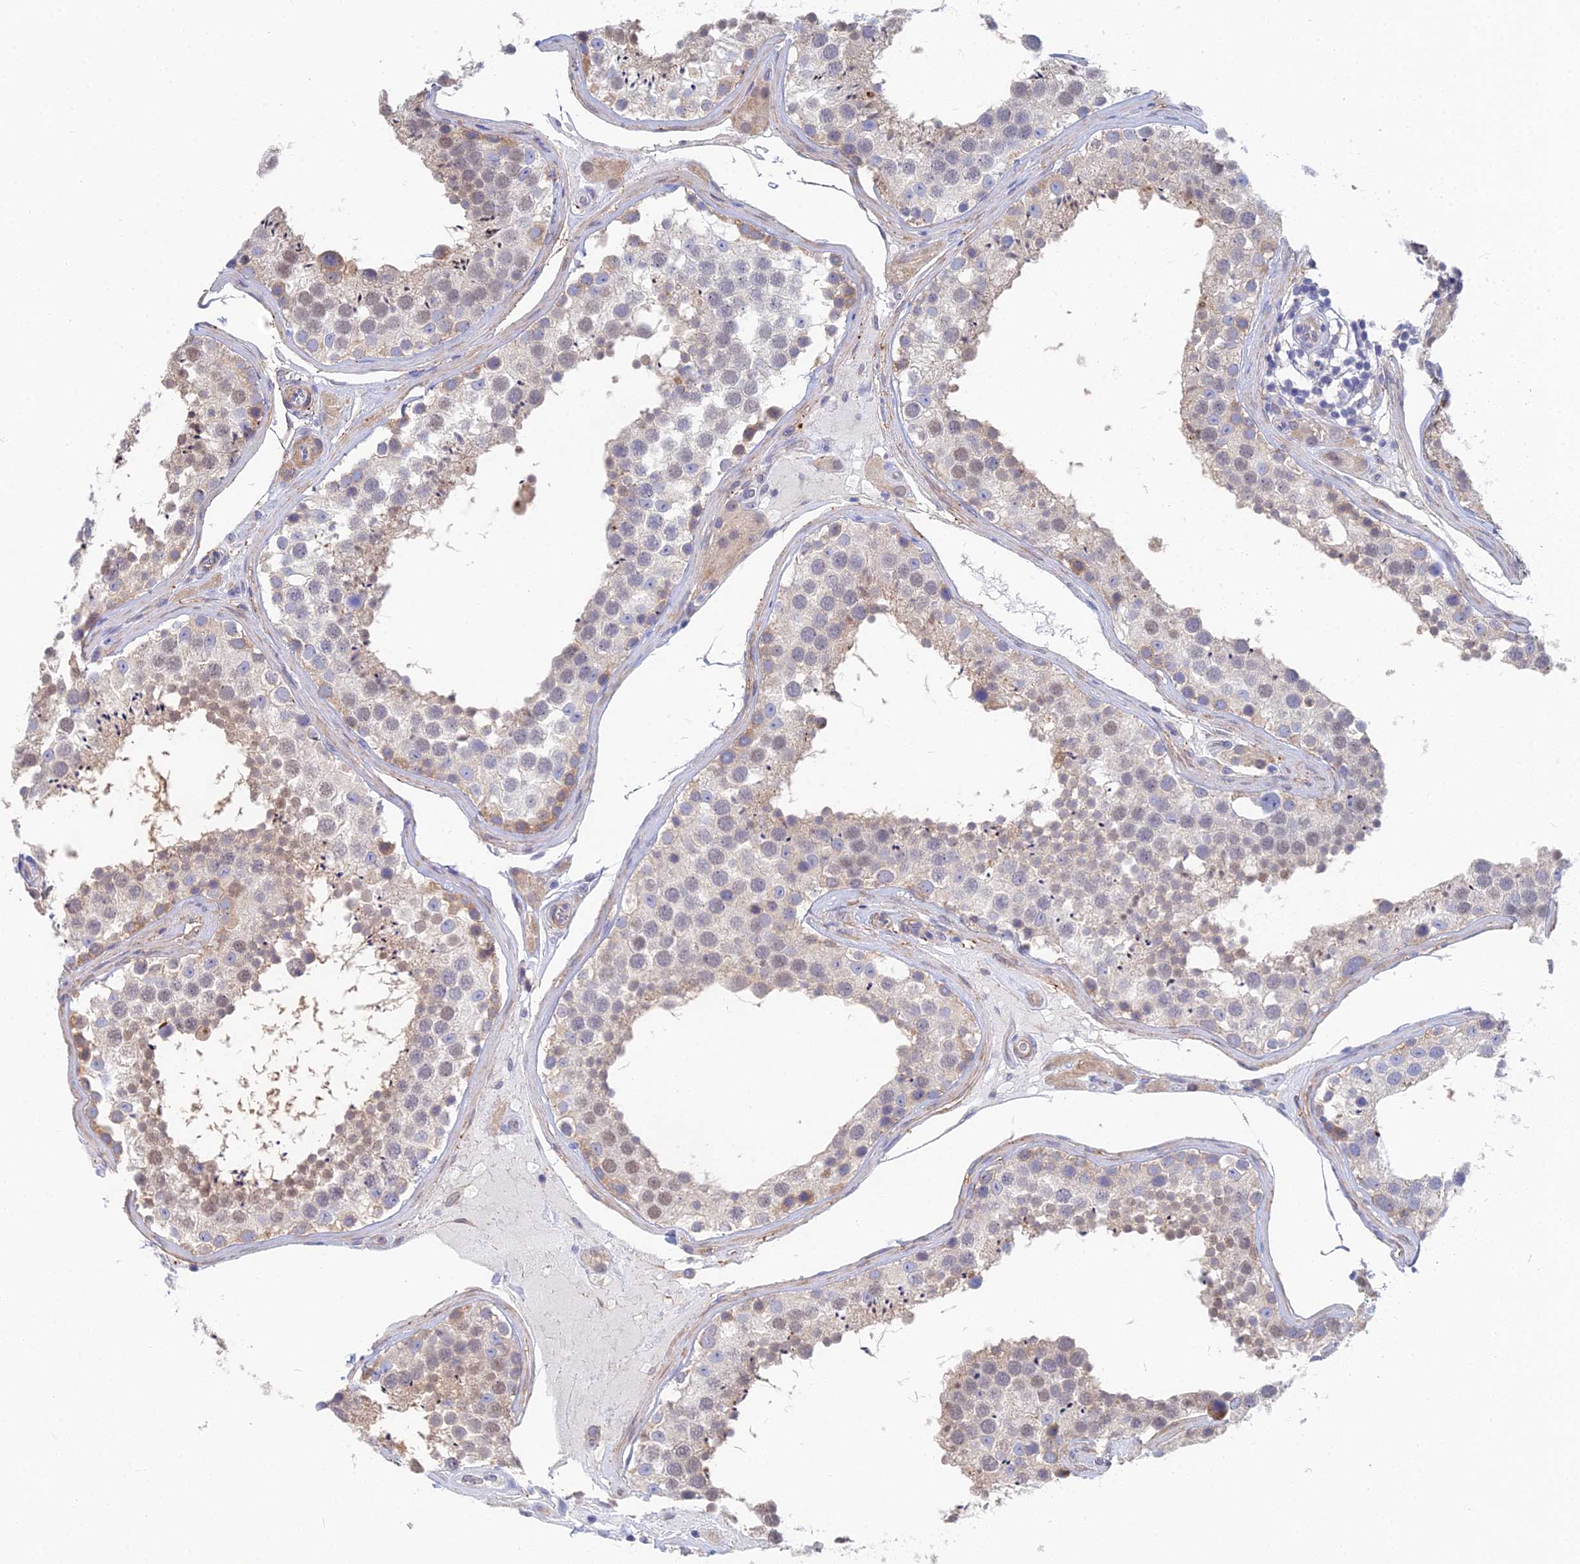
{"staining": {"intensity": "moderate", "quantity": "<25%", "location": "cytoplasmic/membranous,nuclear"}, "tissue": "testis", "cell_type": "Cells in seminiferous ducts", "image_type": "normal", "snomed": [{"axis": "morphology", "description": "Normal tissue, NOS"}, {"axis": "topography", "description": "Testis"}], "caption": "A low amount of moderate cytoplasmic/membranous,nuclear positivity is identified in about <25% of cells in seminiferous ducts in unremarkable testis. The protein is shown in brown color, while the nuclei are stained blue.", "gene": "DNAH14", "patient": {"sex": "male", "age": 46}}